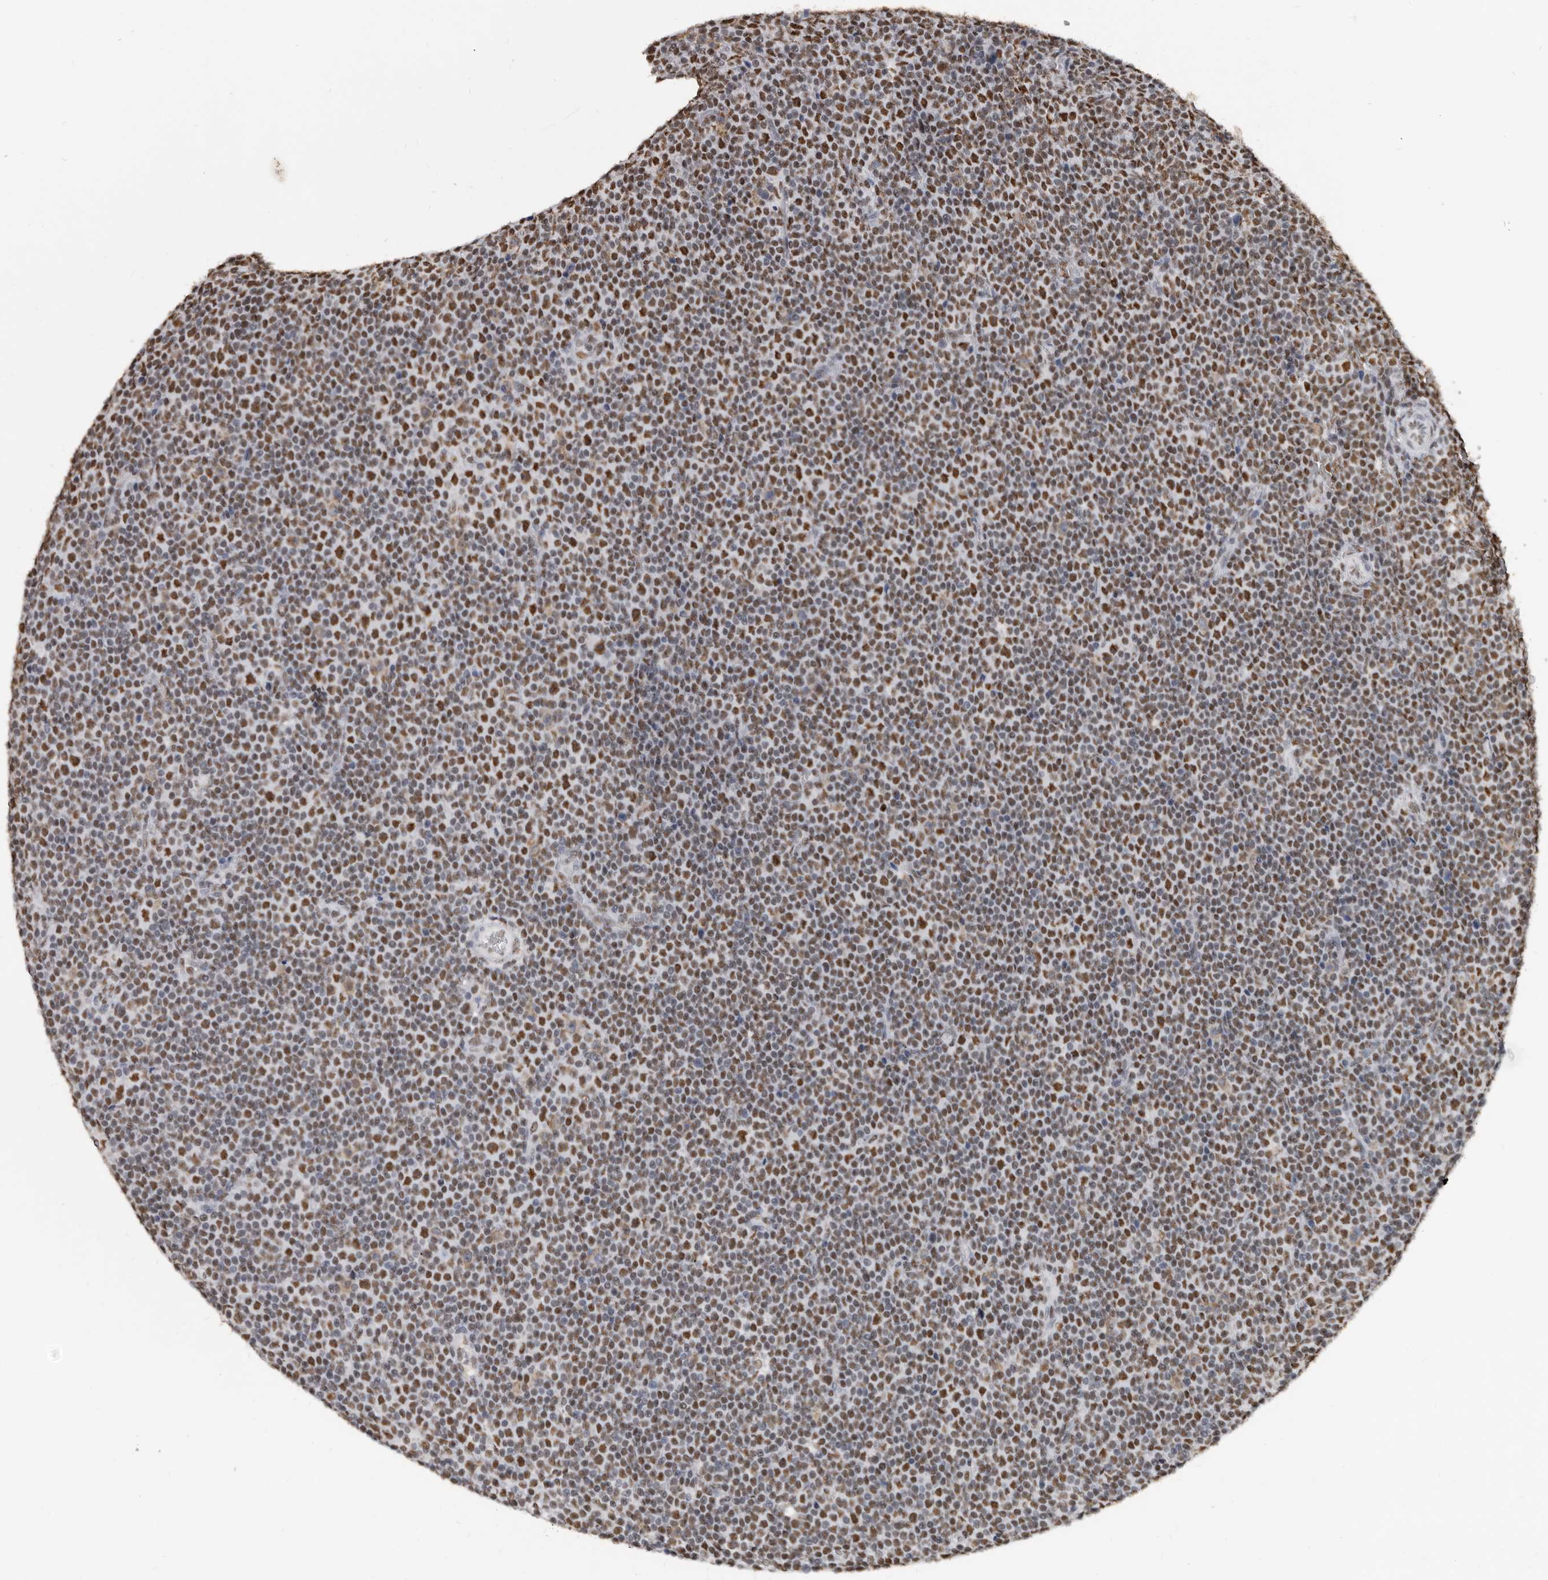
{"staining": {"intensity": "moderate", "quantity": "25%-75%", "location": "nuclear"}, "tissue": "lymphoma", "cell_type": "Tumor cells", "image_type": "cancer", "snomed": [{"axis": "morphology", "description": "Malignant lymphoma, non-Hodgkin's type, Low grade"}, {"axis": "topography", "description": "Lymph node"}], "caption": "Human malignant lymphoma, non-Hodgkin's type (low-grade) stained with a brown dye shows moderate nuclear positive staining in approximately 25%-75% of tumor cells.", "gene": "SCAF4", "patient": {"sex": "female", "age": 67}}